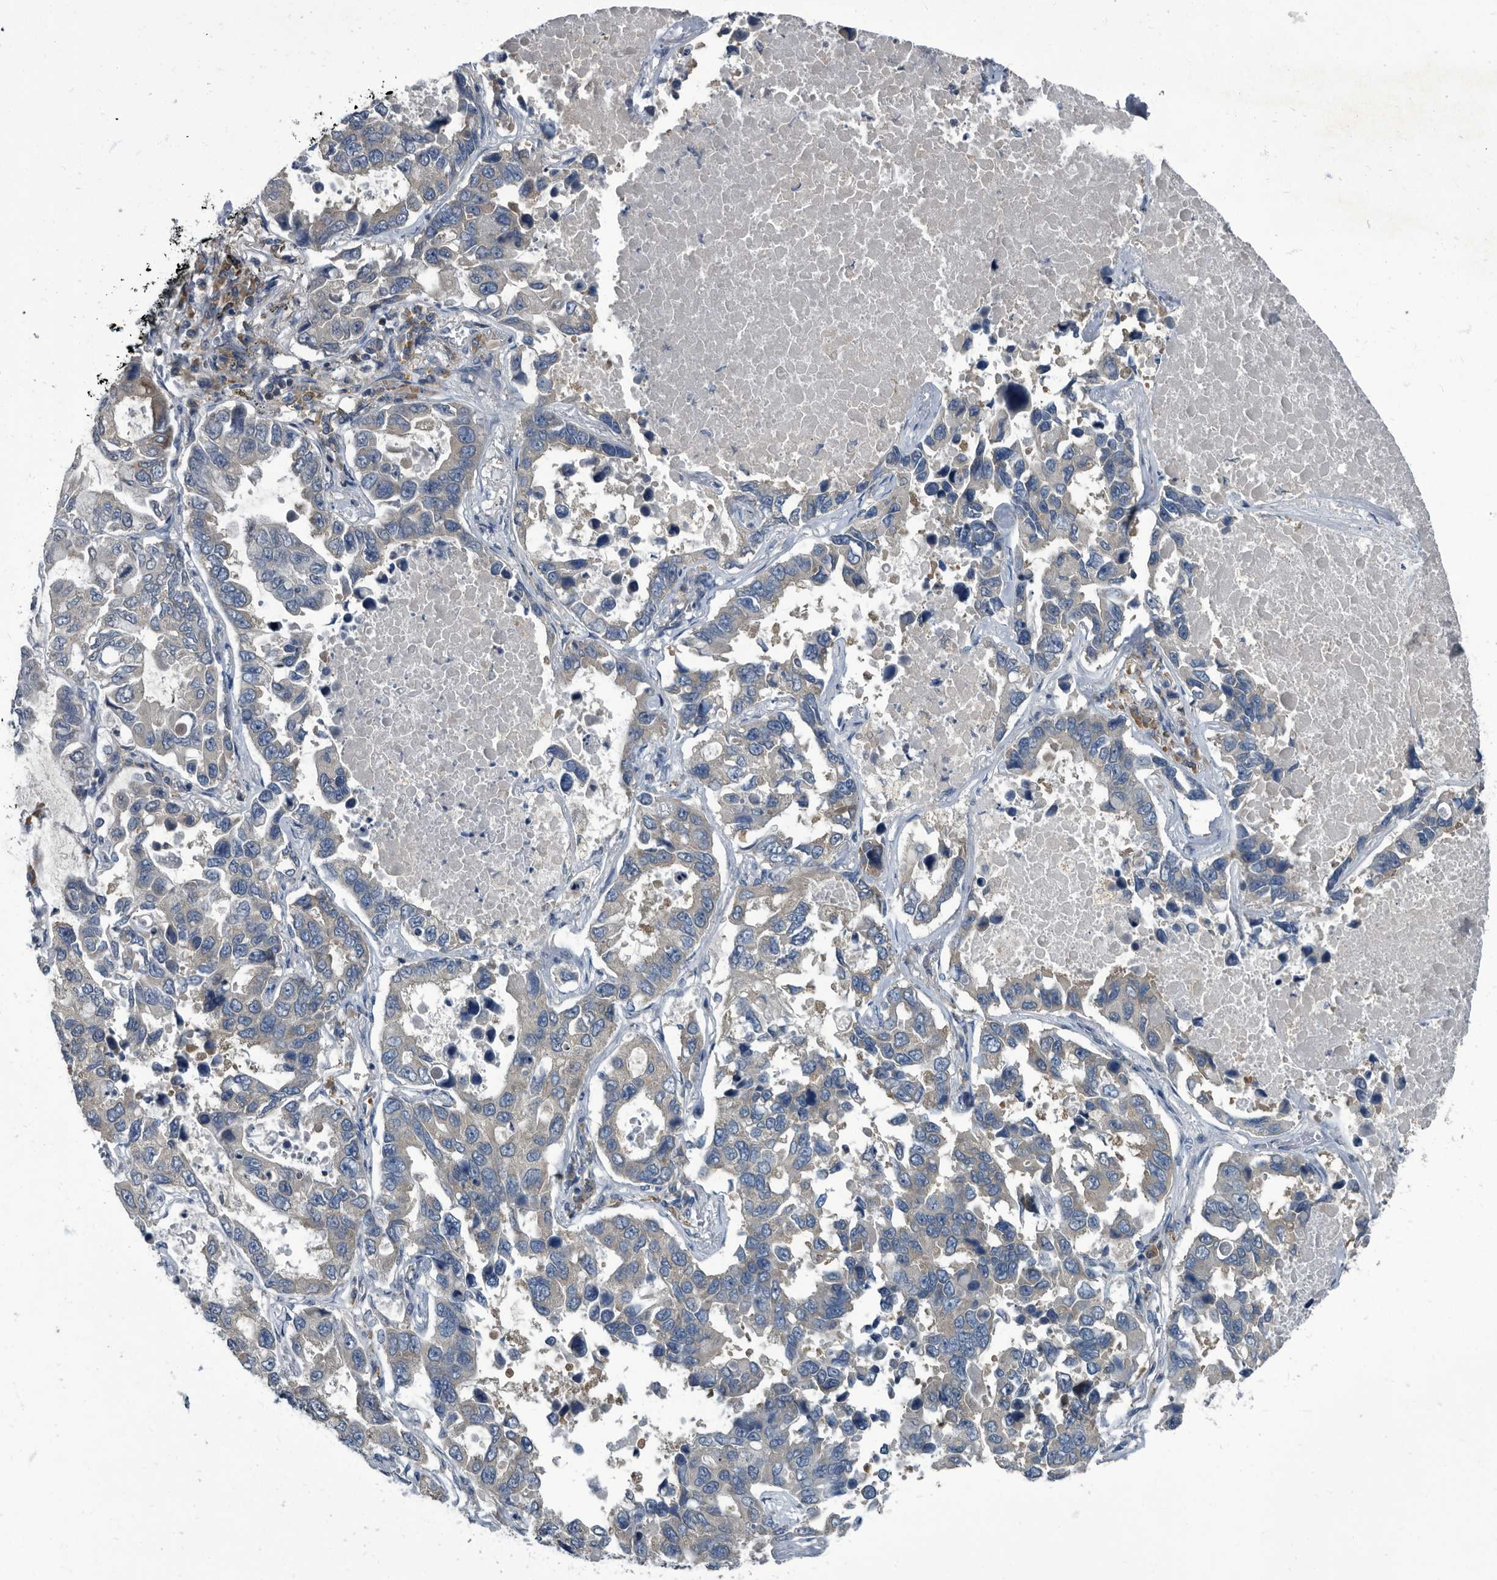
{"staining": {"intensity": "weak", "quantity": "<25%", "location": "cytoplasmic/membranous"}, "tissue": "lung cancer", "cell_type": "Tumor cells", "image_type": "cancer", "snomed": [{"axis": "morphology", "description": "Adenocarcinoma, NOS"}, {"axis": "topography", "description": "Lung"}], "caption": "The immunohistochemistry photomicrograph has no significant positivity in tumor cells of adenocarcinoma (lung) tissue.", "gene": "CDV3", "patient": {"sex": "male", "age": 64}}